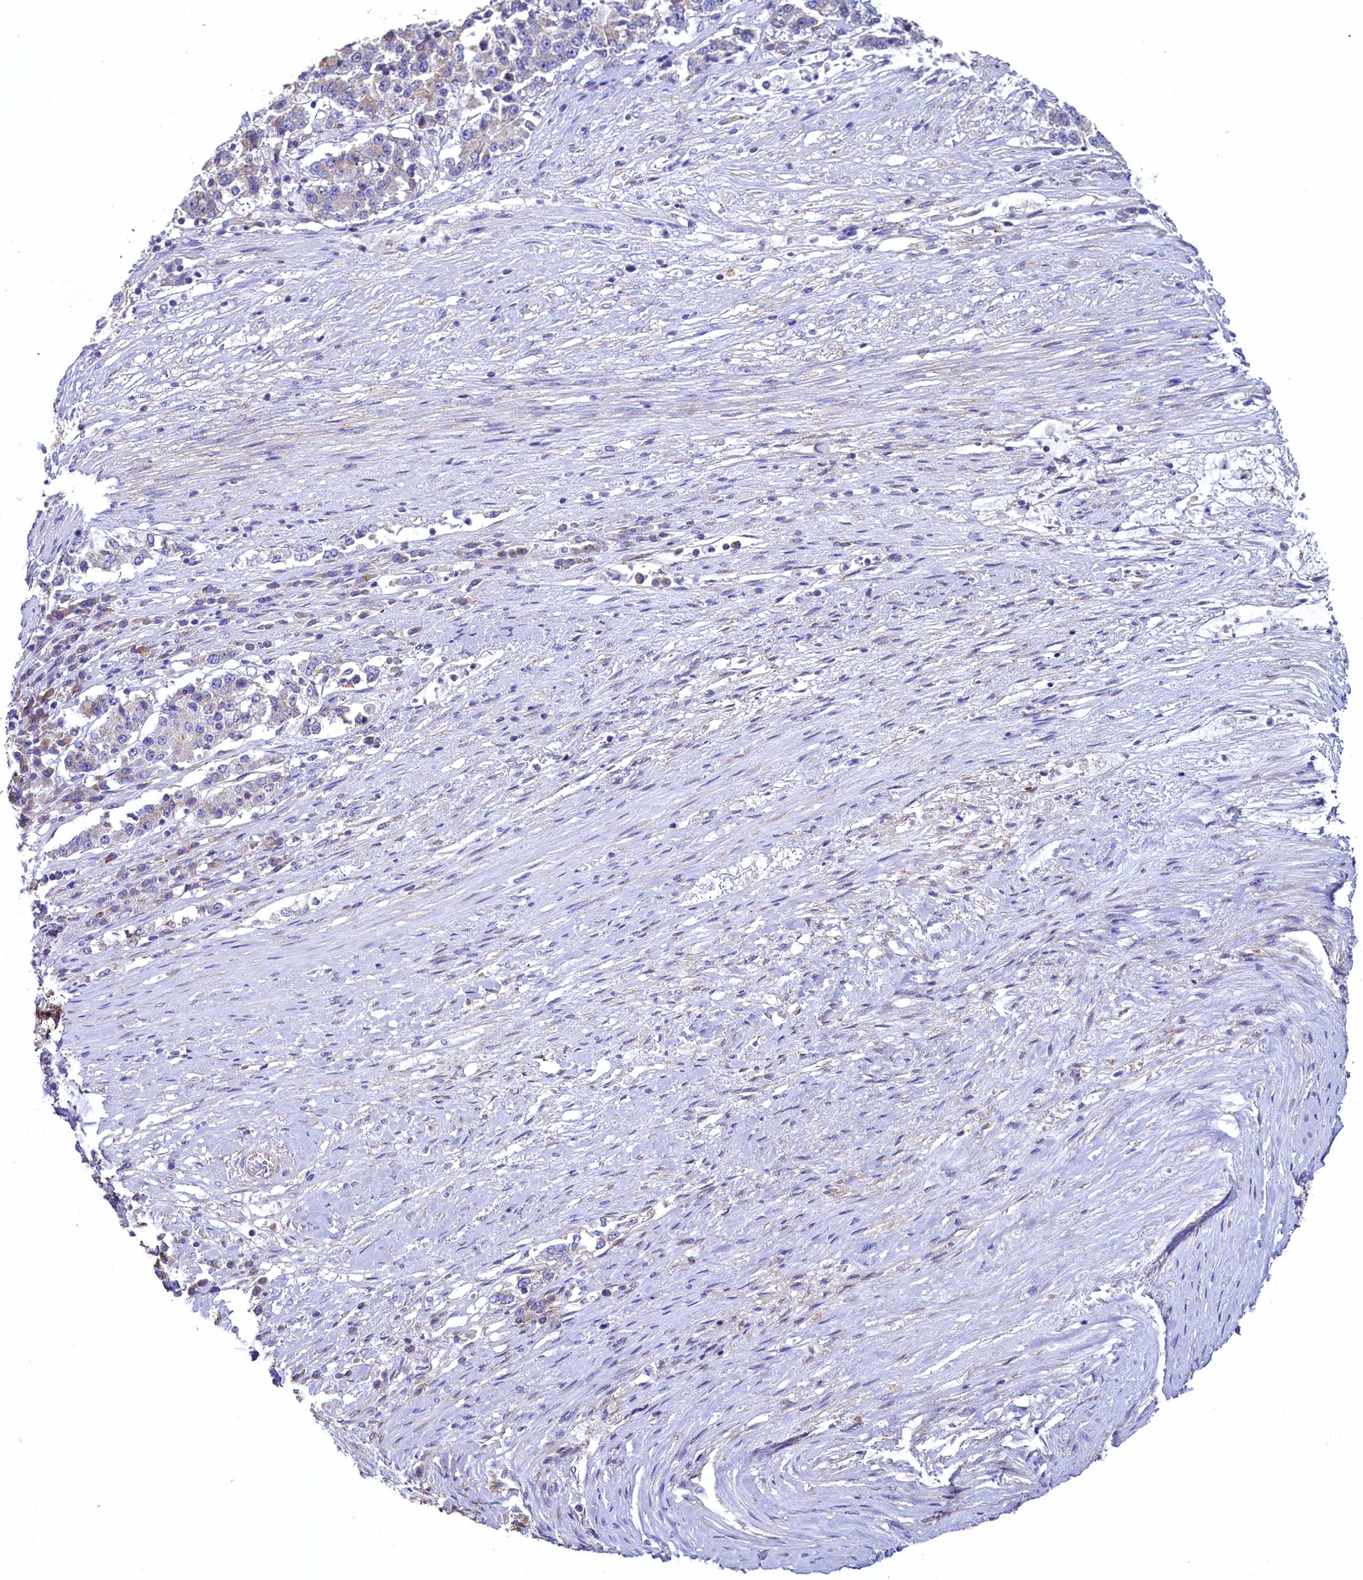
{"staining": {"intensity": "weak", "quantity": "25%-75%", "location": "cytoplasmic/membranous"}, "tissue": "stomach cancer", "cell_type": "Tumor cells", "image_type": "cancer", "snomed": [{"axis": "morphology", "description": "Adenocarcinoma, NOS"}, {"axis": "topography", "description": "Stomach"}], "caption": "High-magnification brightfield microscopy of stomach cancer stained with DAB (3,3'-diaminobenzidine) (brown) and counterstained with hematoxylin (blue). tumor cells exhibit weak cytoplasmic/membranous staining is present in about25%-75% of cells.", "gene": "GPR21", "patient": {"sex": "male", "age": 59}}